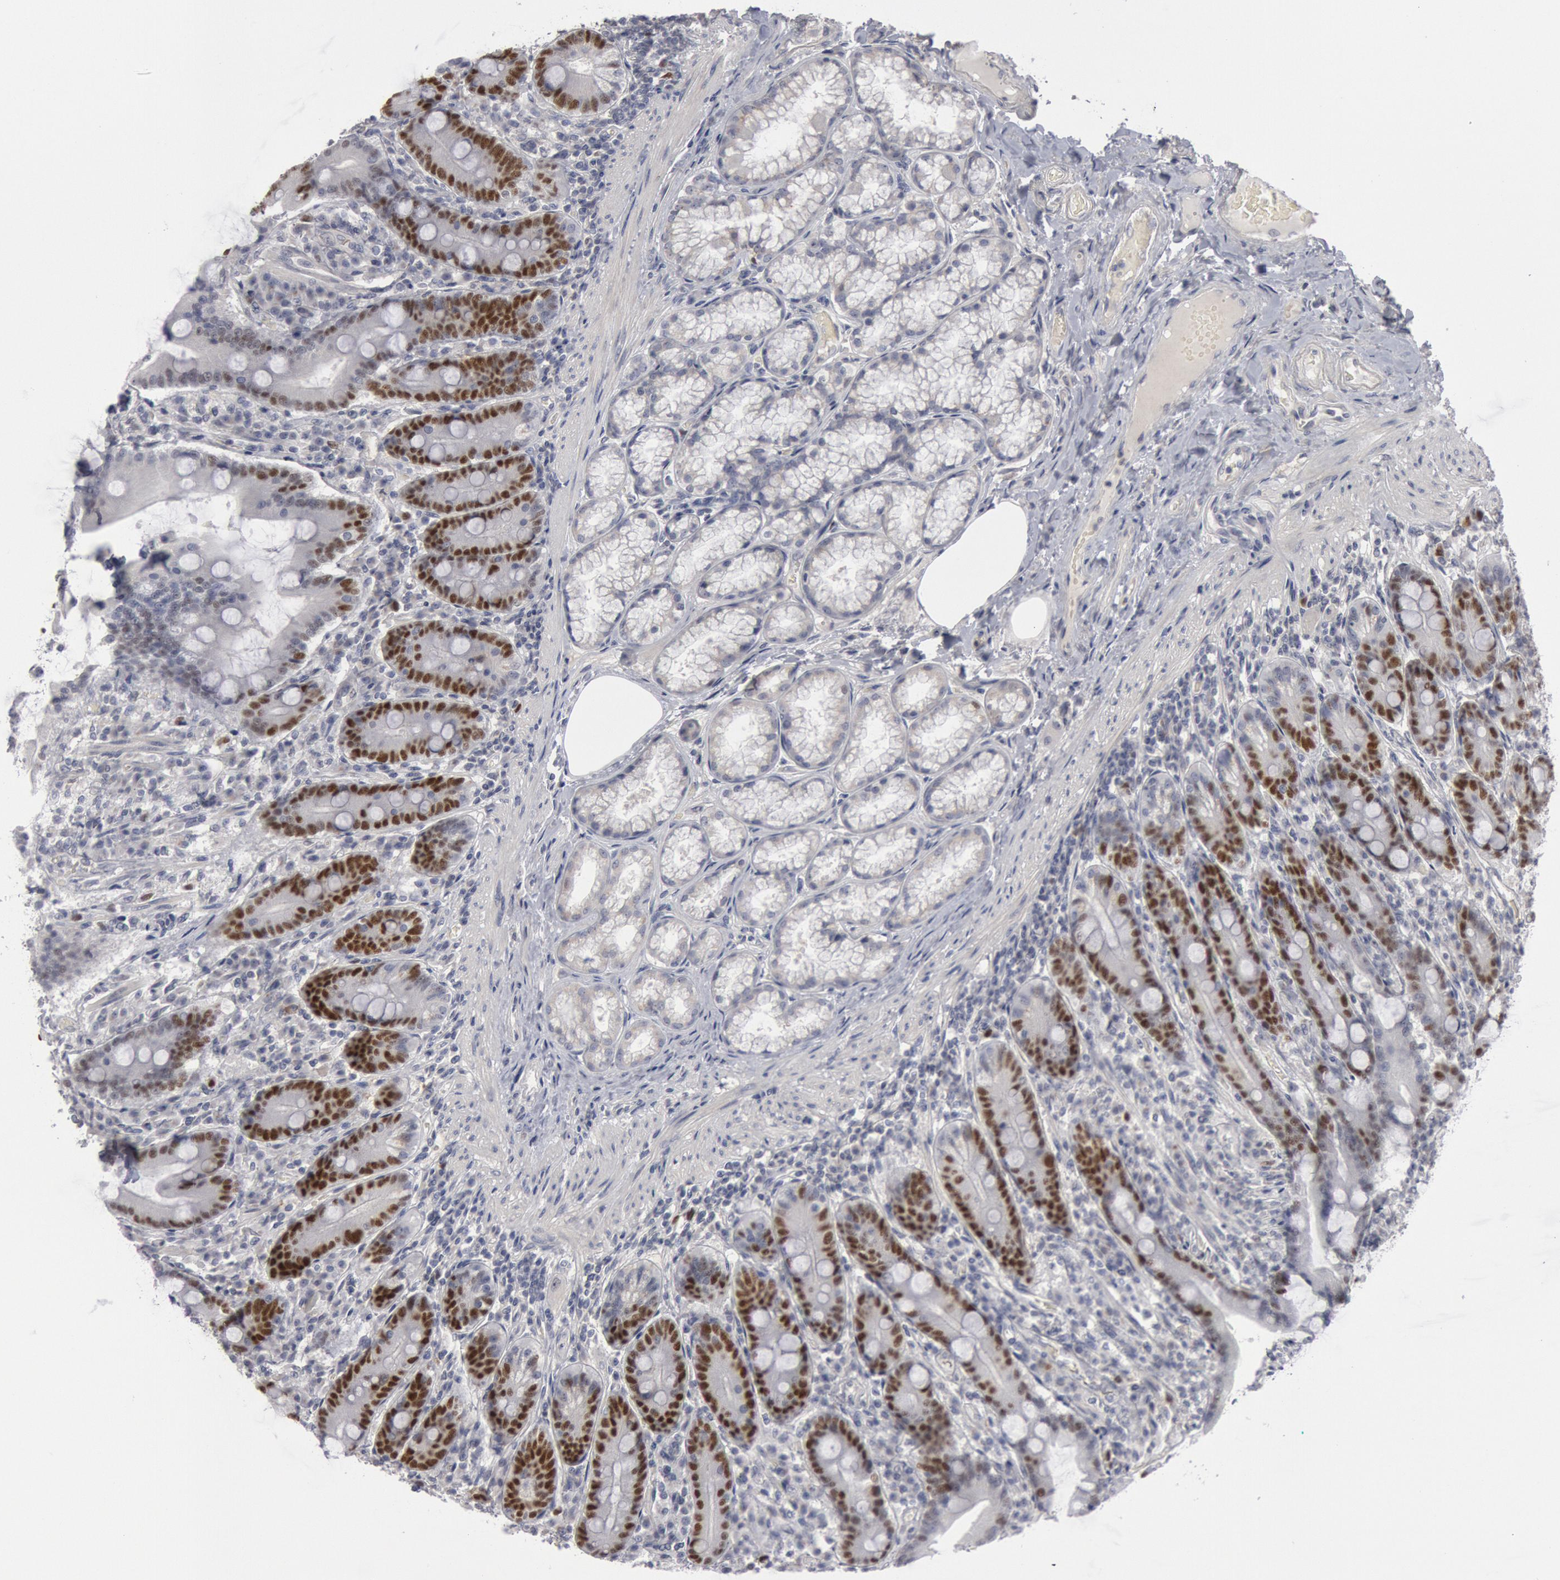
{"staining": {"intensity": "strong", "quantity": "25%-75%", "location": "nuclear"}, "tissue": "duodenum", "cell_type": "Glandular cells", "image_type": "normal", "snomed": [{"axis": "morphology", "description": "Normal tissue, NOS"}, {"axis": "topography", "description": "Duodenum"}], "caption": "Strong nuclear protein staining is present in approximately 25%-75% of glandular cells in duodenum.", "gene": "WDHD1", "patient": {"sex": "female", "age": 64}}